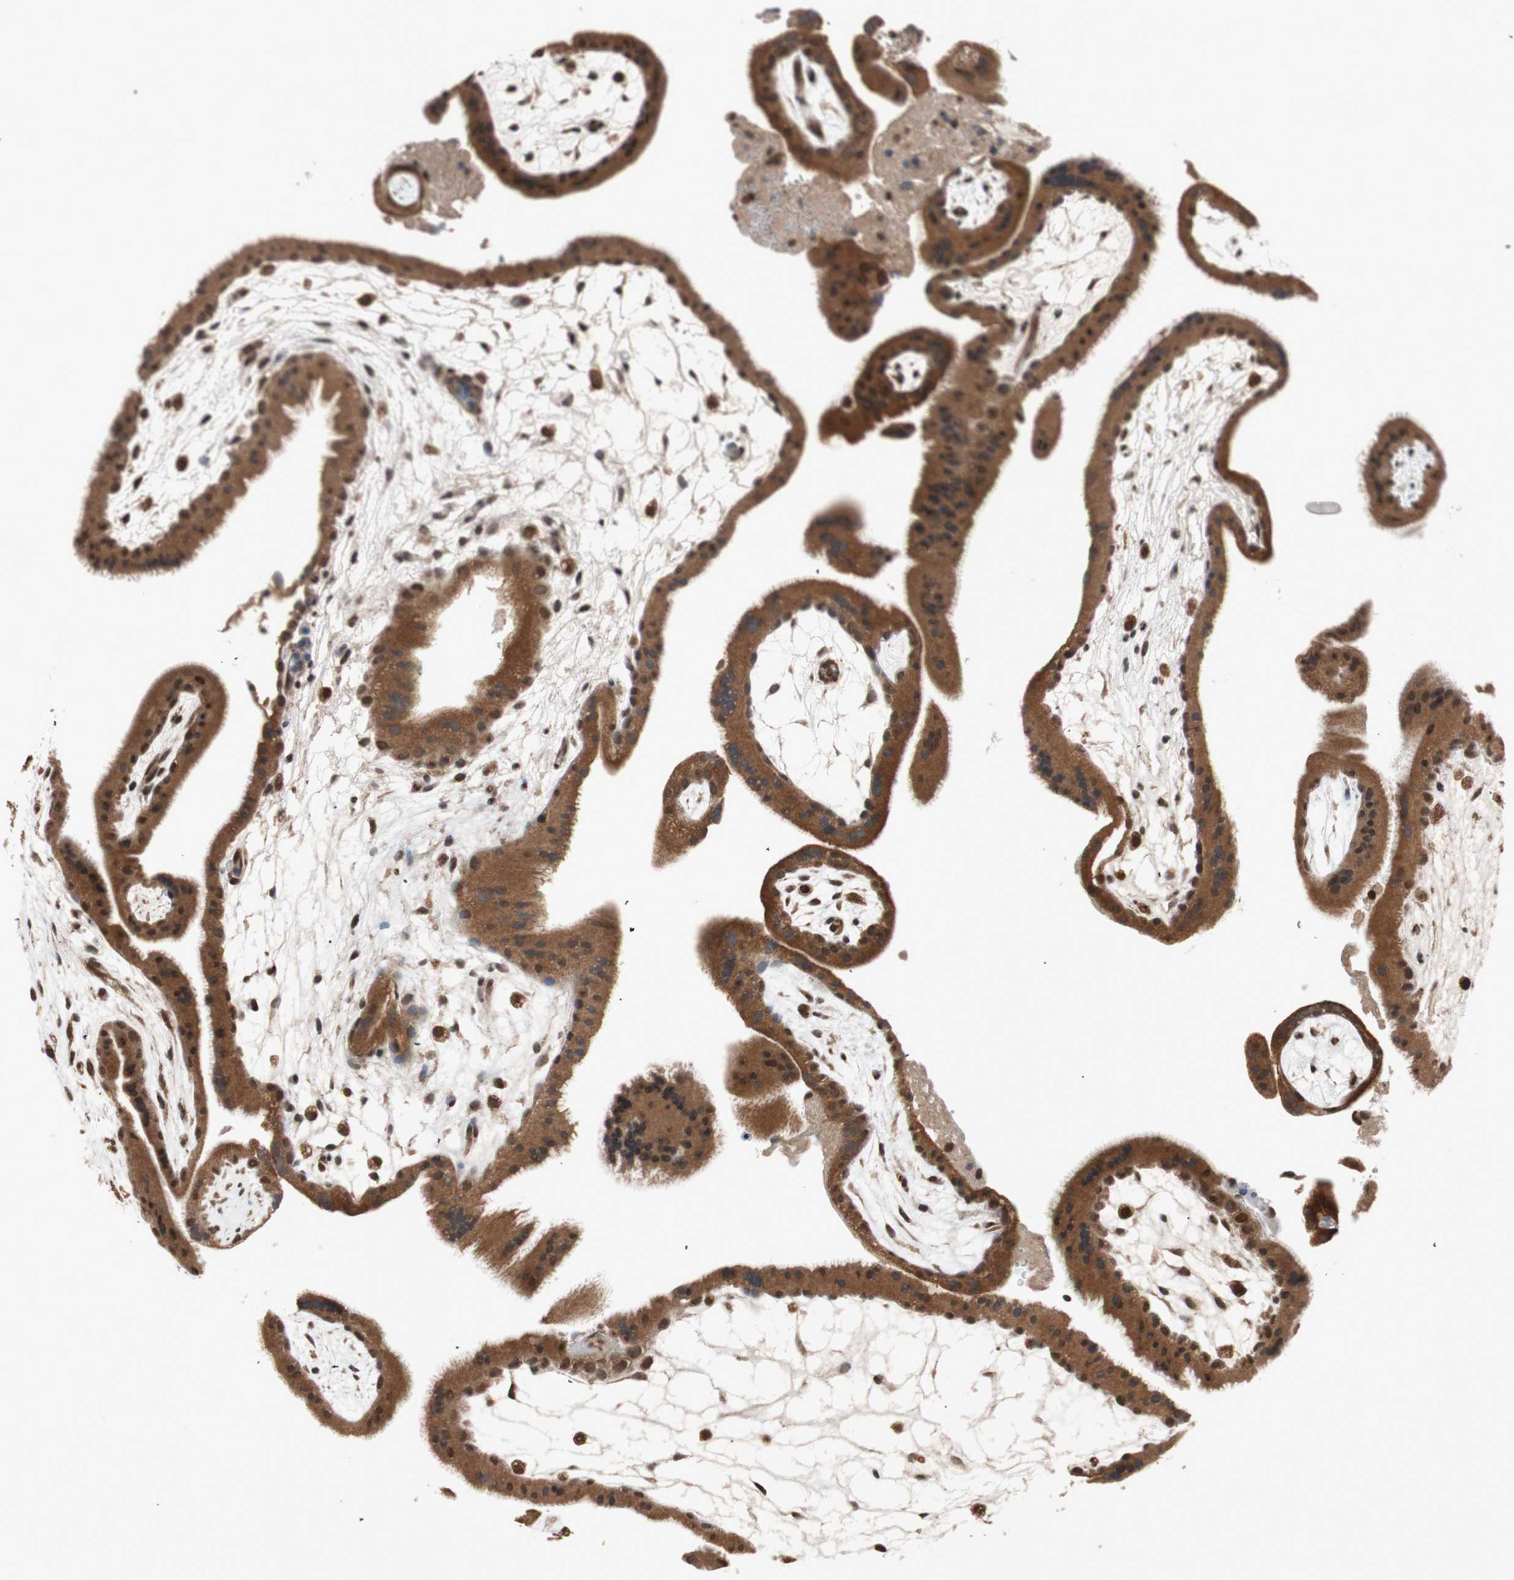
{"staining": {"intensity": "strong", "quantity": ">75%", "location": "cytoplasmic/membranous"}, "tissue": "placenta", "cell_type": "Trophoblastic cells", "image_type": "normal", "snomed": [{"axis": "morphology", "description": "Normal tissue, NOS"}, {"axis": "topography", "description": "Placenta"}], "caption": "Immunohistochemical staining of benign human placenta demonstrates high levels of strong cytoplasmic/membranous expression in about >75% of trophoblastic cells. The protein of interest is shown in brown color, while the nuclei are stained blue.", "gene": "AUP1", "patient": {"sex": "female", "age": 19}}